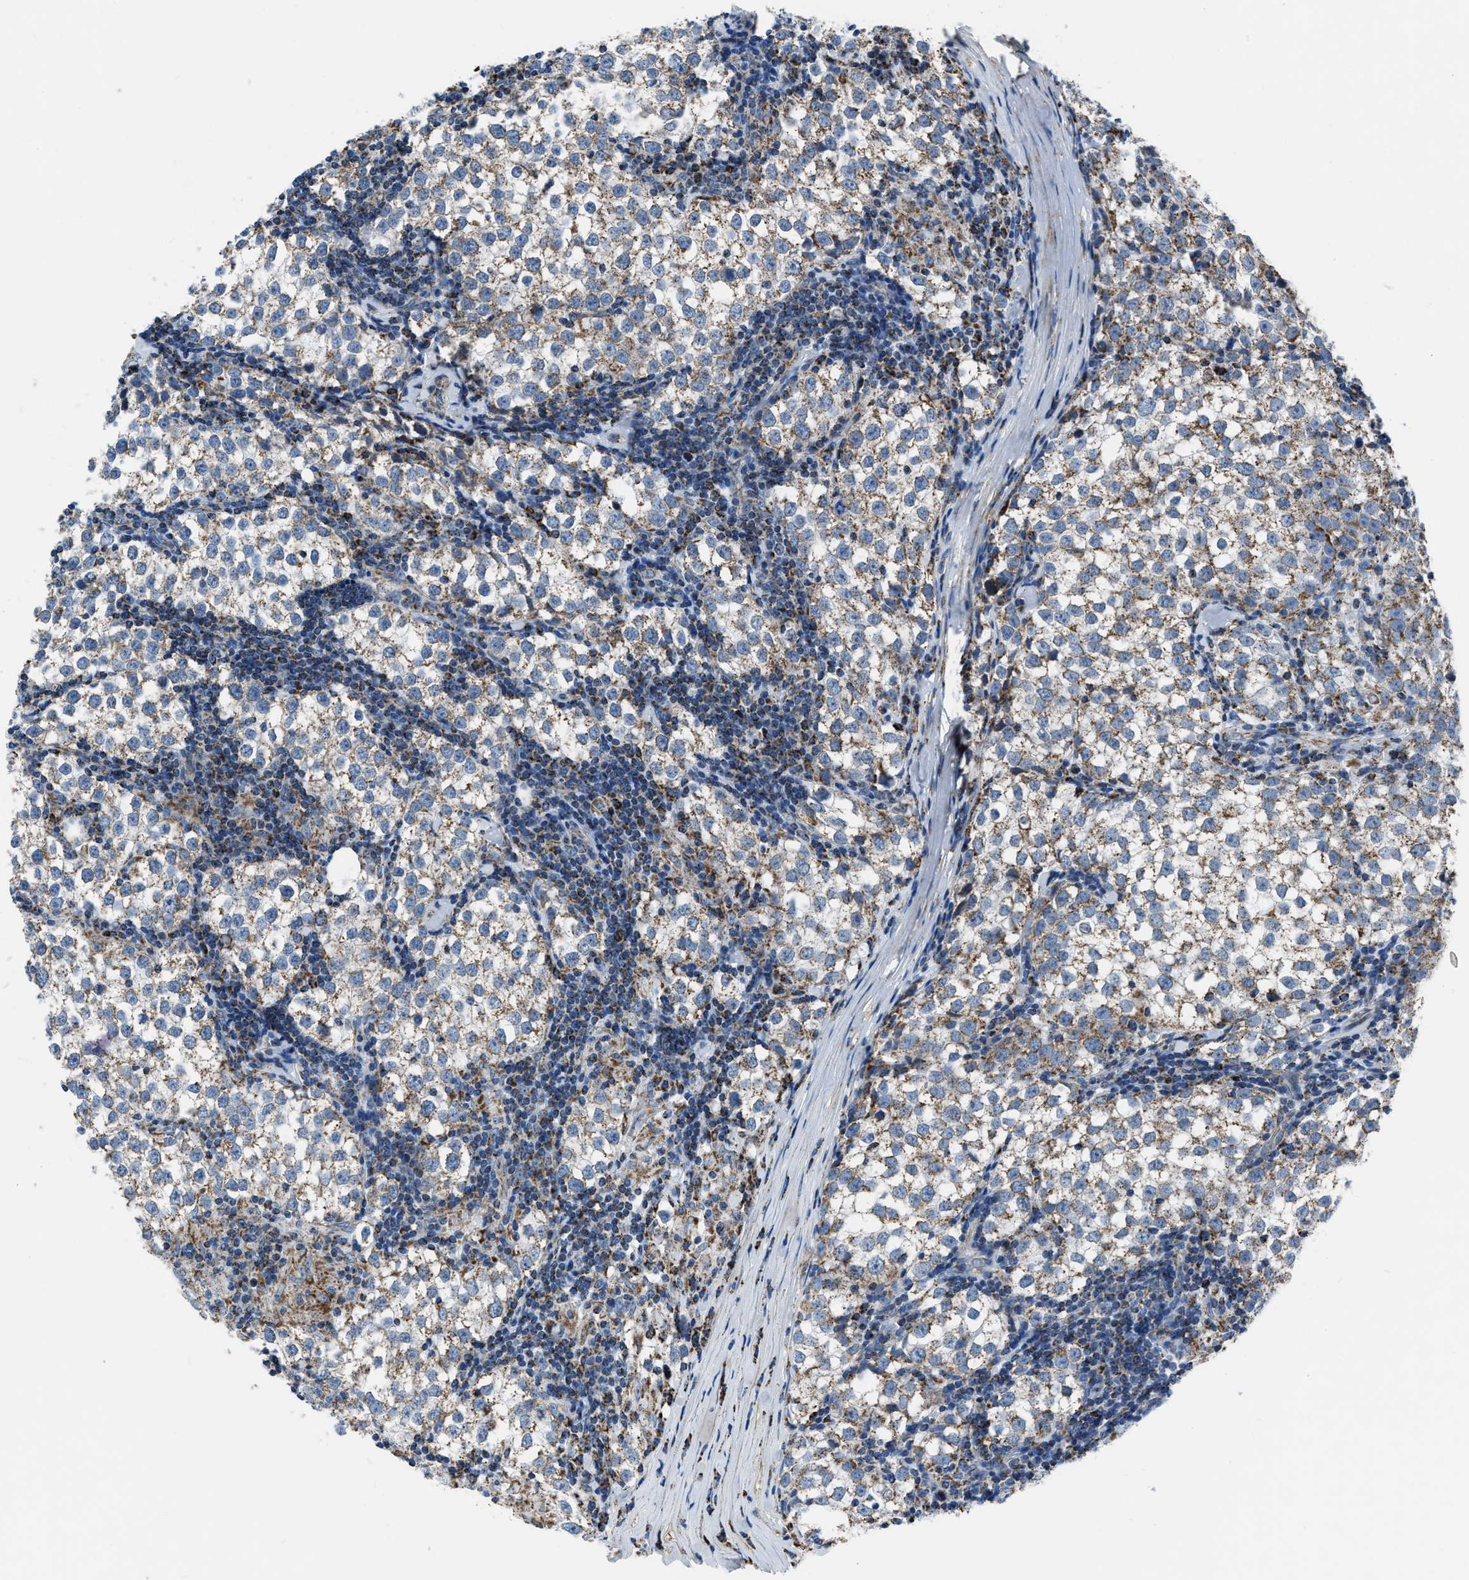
{"staining": {"intensity": "weak", "quantity": ">75%", "location": "cytoplasmic/membranous"}, "tissue": "testis cancer", "cell_type": "Tumor cells", "image_type": "cancer", "snomed": [{"axis": "morphology", "description": "Seminoma, NOS"}, {"axis": "morphology", "description": "Carcinoma, Embryonal, NOS"}, {"axis": "topography", "description": "Testis"}], "caption": "Protein analysis of testis cancer tissue reveals weak cytoplasmic/membranous positivity in approximately >75% of tumor cells.", "gene": "NSD3", "patient": {"sex": "male", "age": 36}}